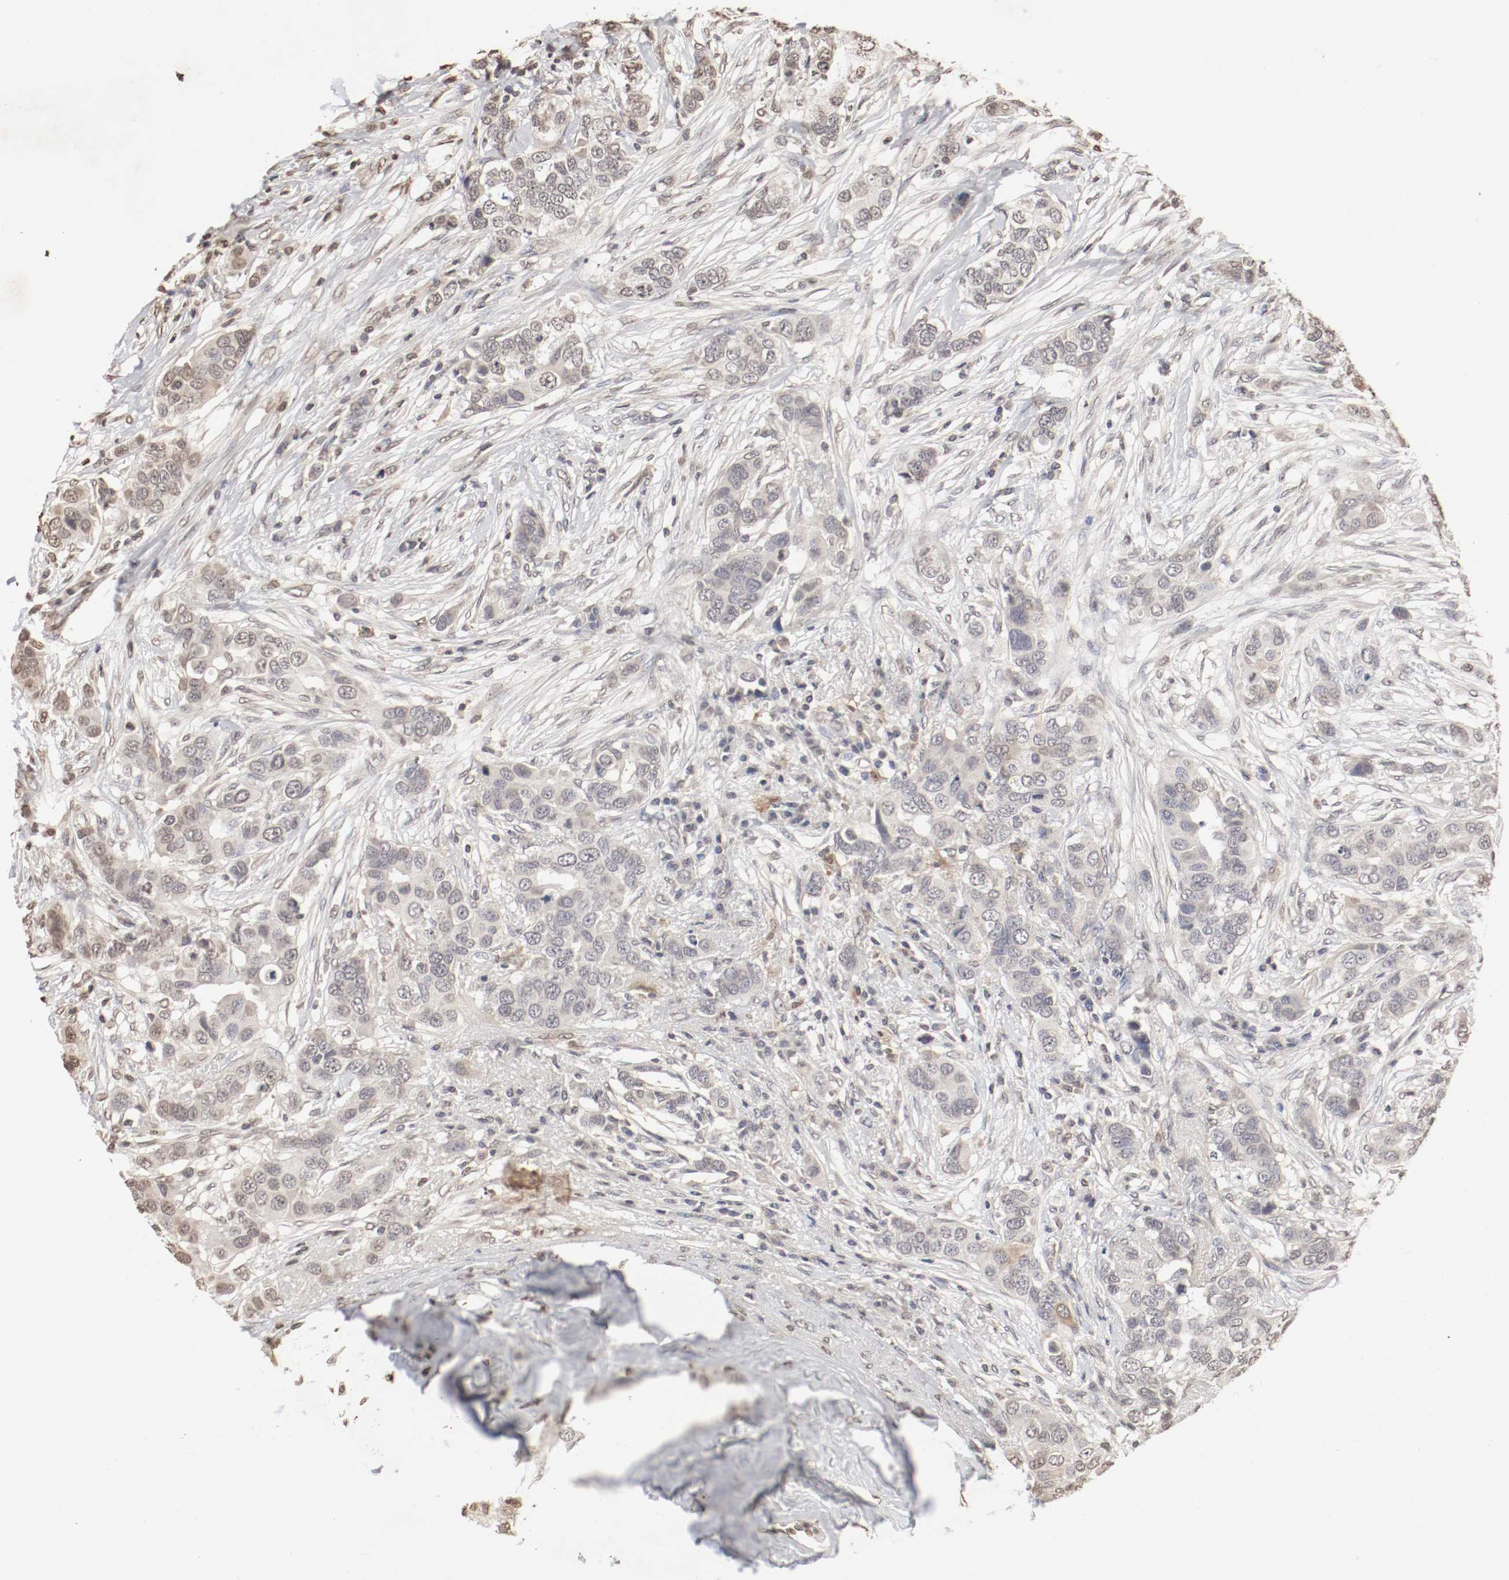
{"staining": {"intensity": "weak", "quantity": "<25%", "location": "cytoplasmic/membranous,nuclear"}, "tissue": "breast cancer", "cell_type": "Tumor cells", "image_type": "cancer", "snomed": [{"axis": "morphology", "description": "Duct carcinoma"}, {"axis": "topography", "description": "Breast"}], "caption": "Immunohistochemical staining of human invasive ductal carcinoma (breast) demonstrates no significant expression in tumor cells.", "gene": "WASL", "patient": {"sex": "female", "age": 50}}